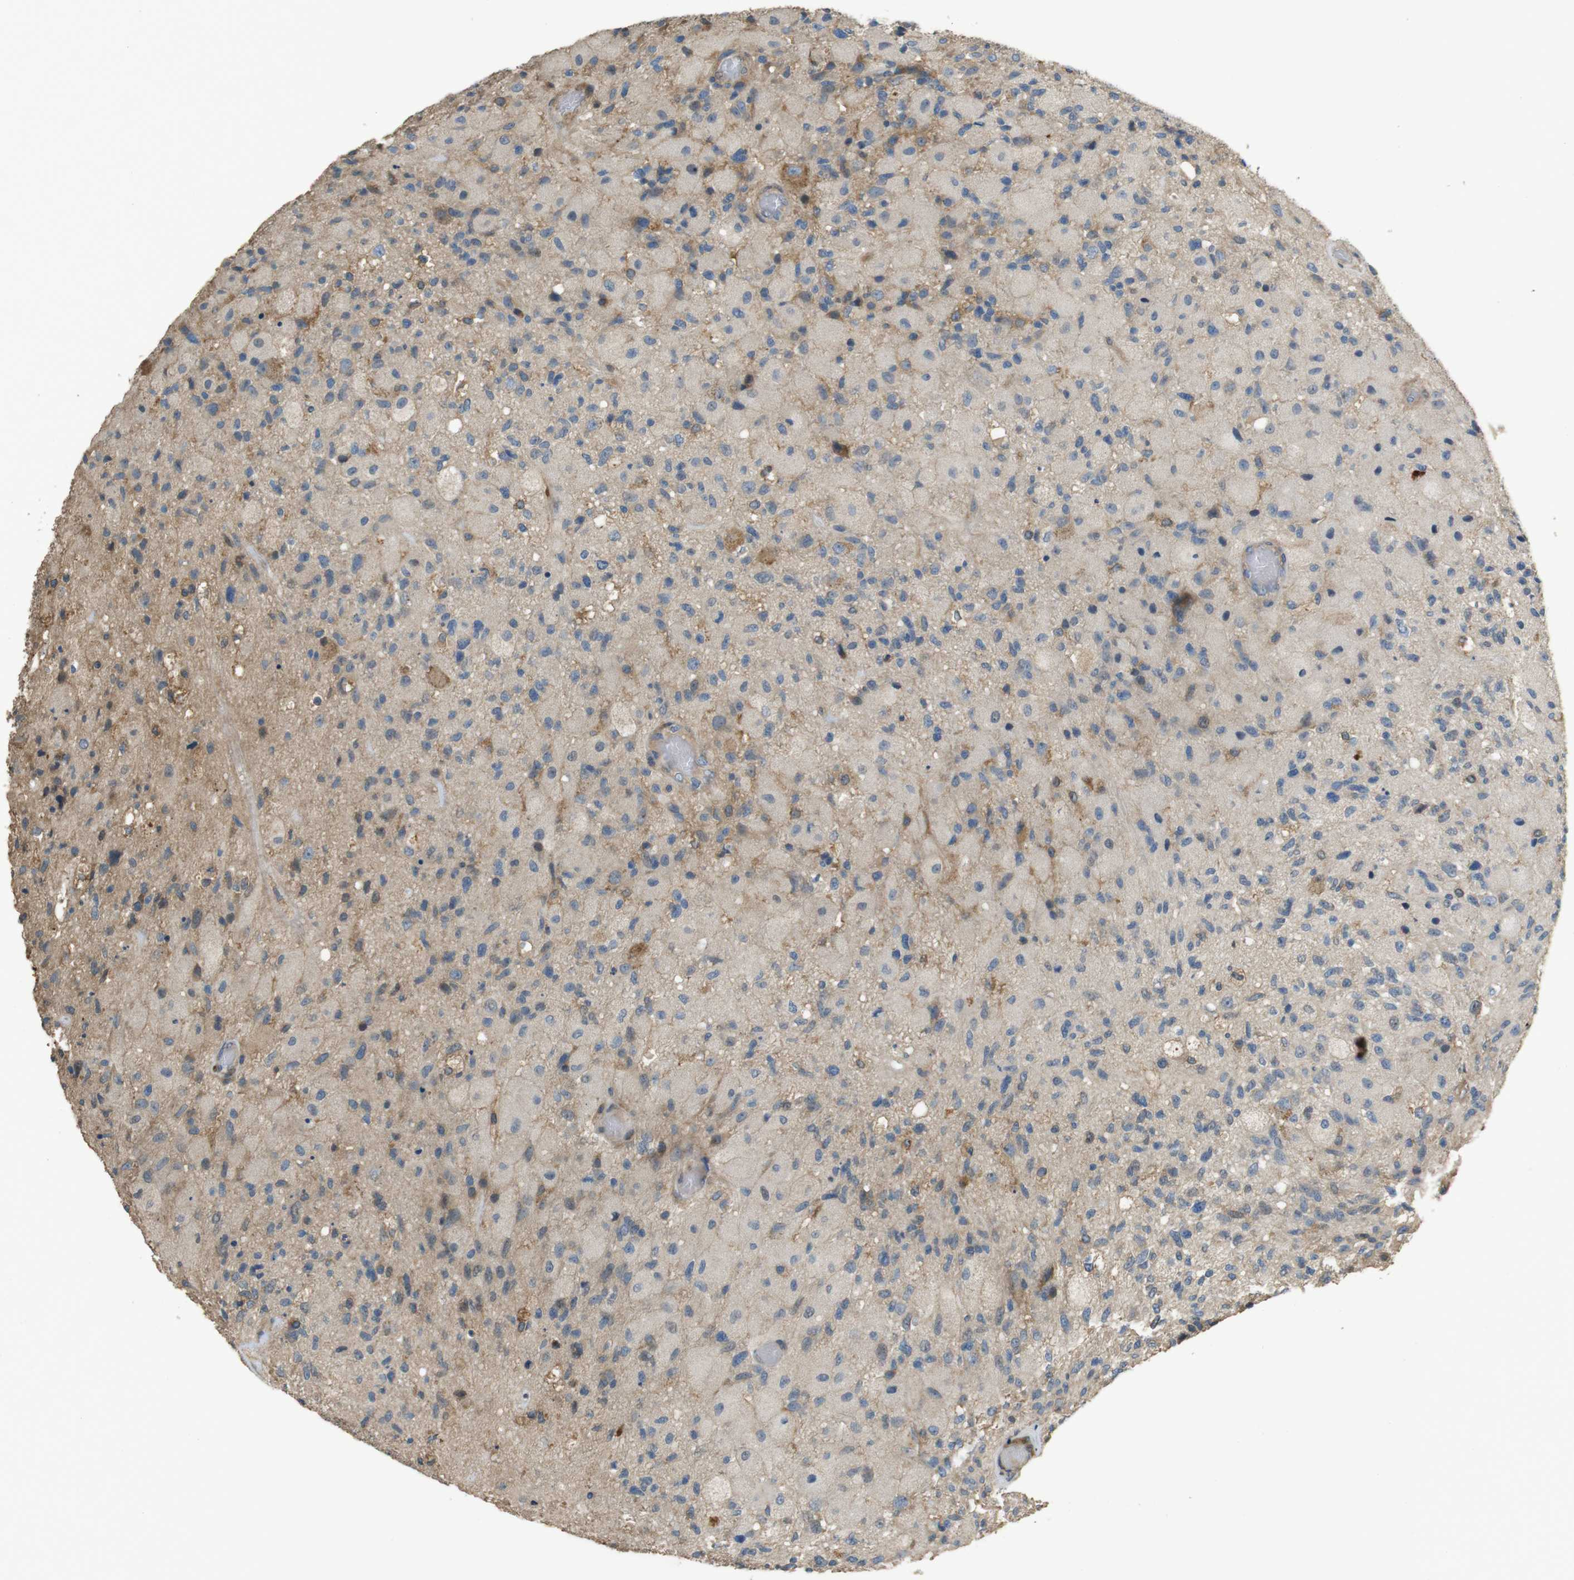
{"staining": {"intensity": "moderate", "quantity": "<25%", "location": "cytoplasmic/membranous"}, "tissue": "glioma", "cell_type": "Tumor cells", "image_type": "cancer", "snomed": [{"axis": "morphology", "description": "Normal tissue, NOS"}, {"axis": "morphology", "description": "Glioma, malignant, High grade"}, {"axis": "topography", "description": "Cerebral cortex"}], "caption": "Immunohistochemistry micrograph of malignant high-grade glioma stained for a protein (brown), which reveals low levels of moderate cytoplasmic/membranous expression in approximately <25% of tumor cells.", "gene": "ARHGAP24", "patient": {"sex": "male", "age": 77}}